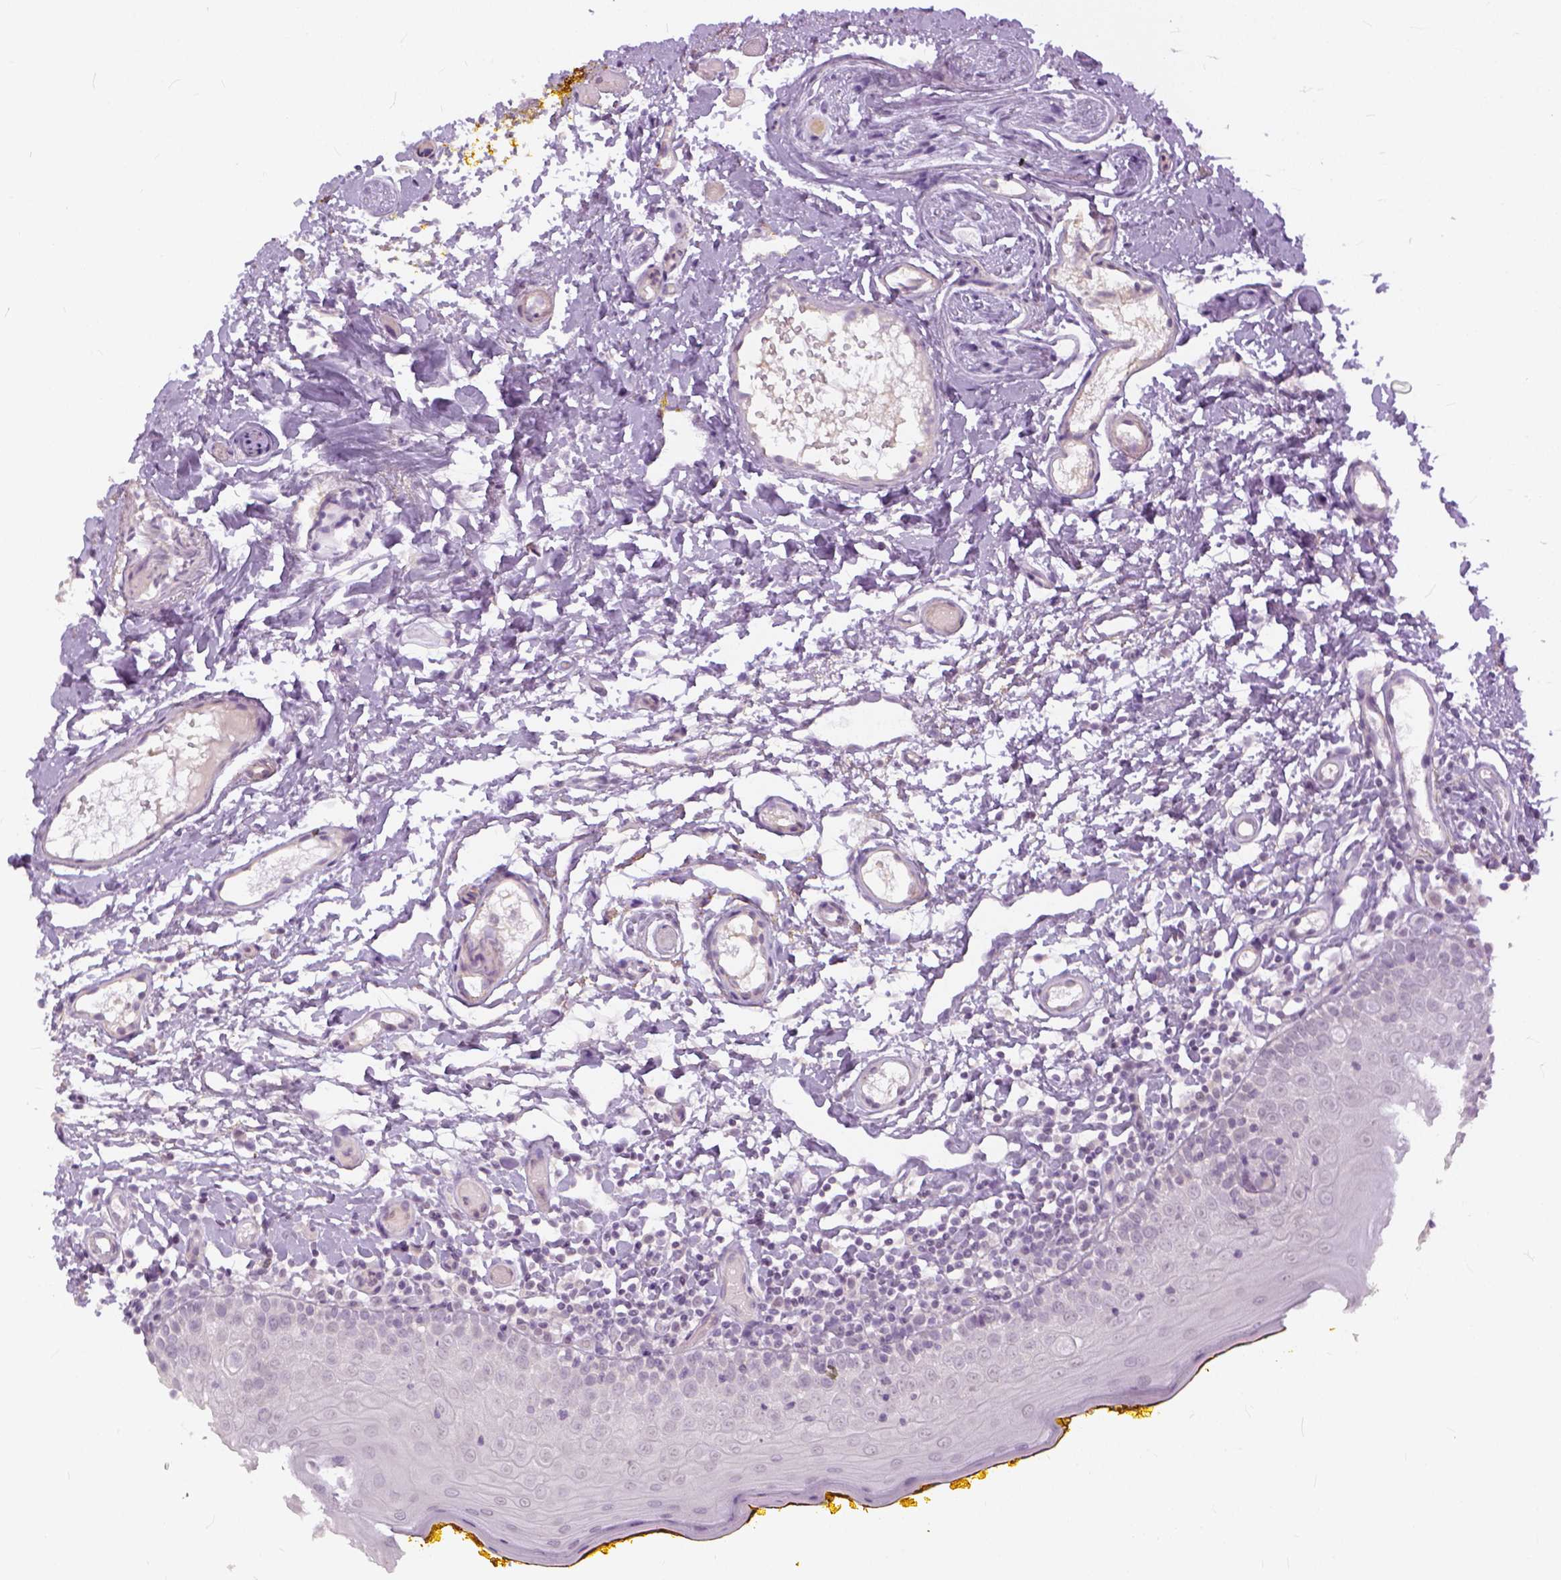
{"staining": {"intensity": "negative", "quantity": "none", "location": "none"}, "tissue": "oral mucosa", "cell_type": "Squamous epithelial cells", "image_type": "normal", "snomed": [{"axis": "morphology", "description": "Normal tissue, NOS"}, {"axis": "topography", "description": "Oral tissue"}, {"axis": "topography", "description": "Tounge, NOS"}], "caption": "DAB (3,3'-diaminobenzidine) immunohistochemical staining of unremarkable human oral mucosa exhibits no significant staining in squamous epithelial cells. Nuclei are stained in blue.", "gene": "ANO2", "patient": {"sex": "female", "age": 58}}